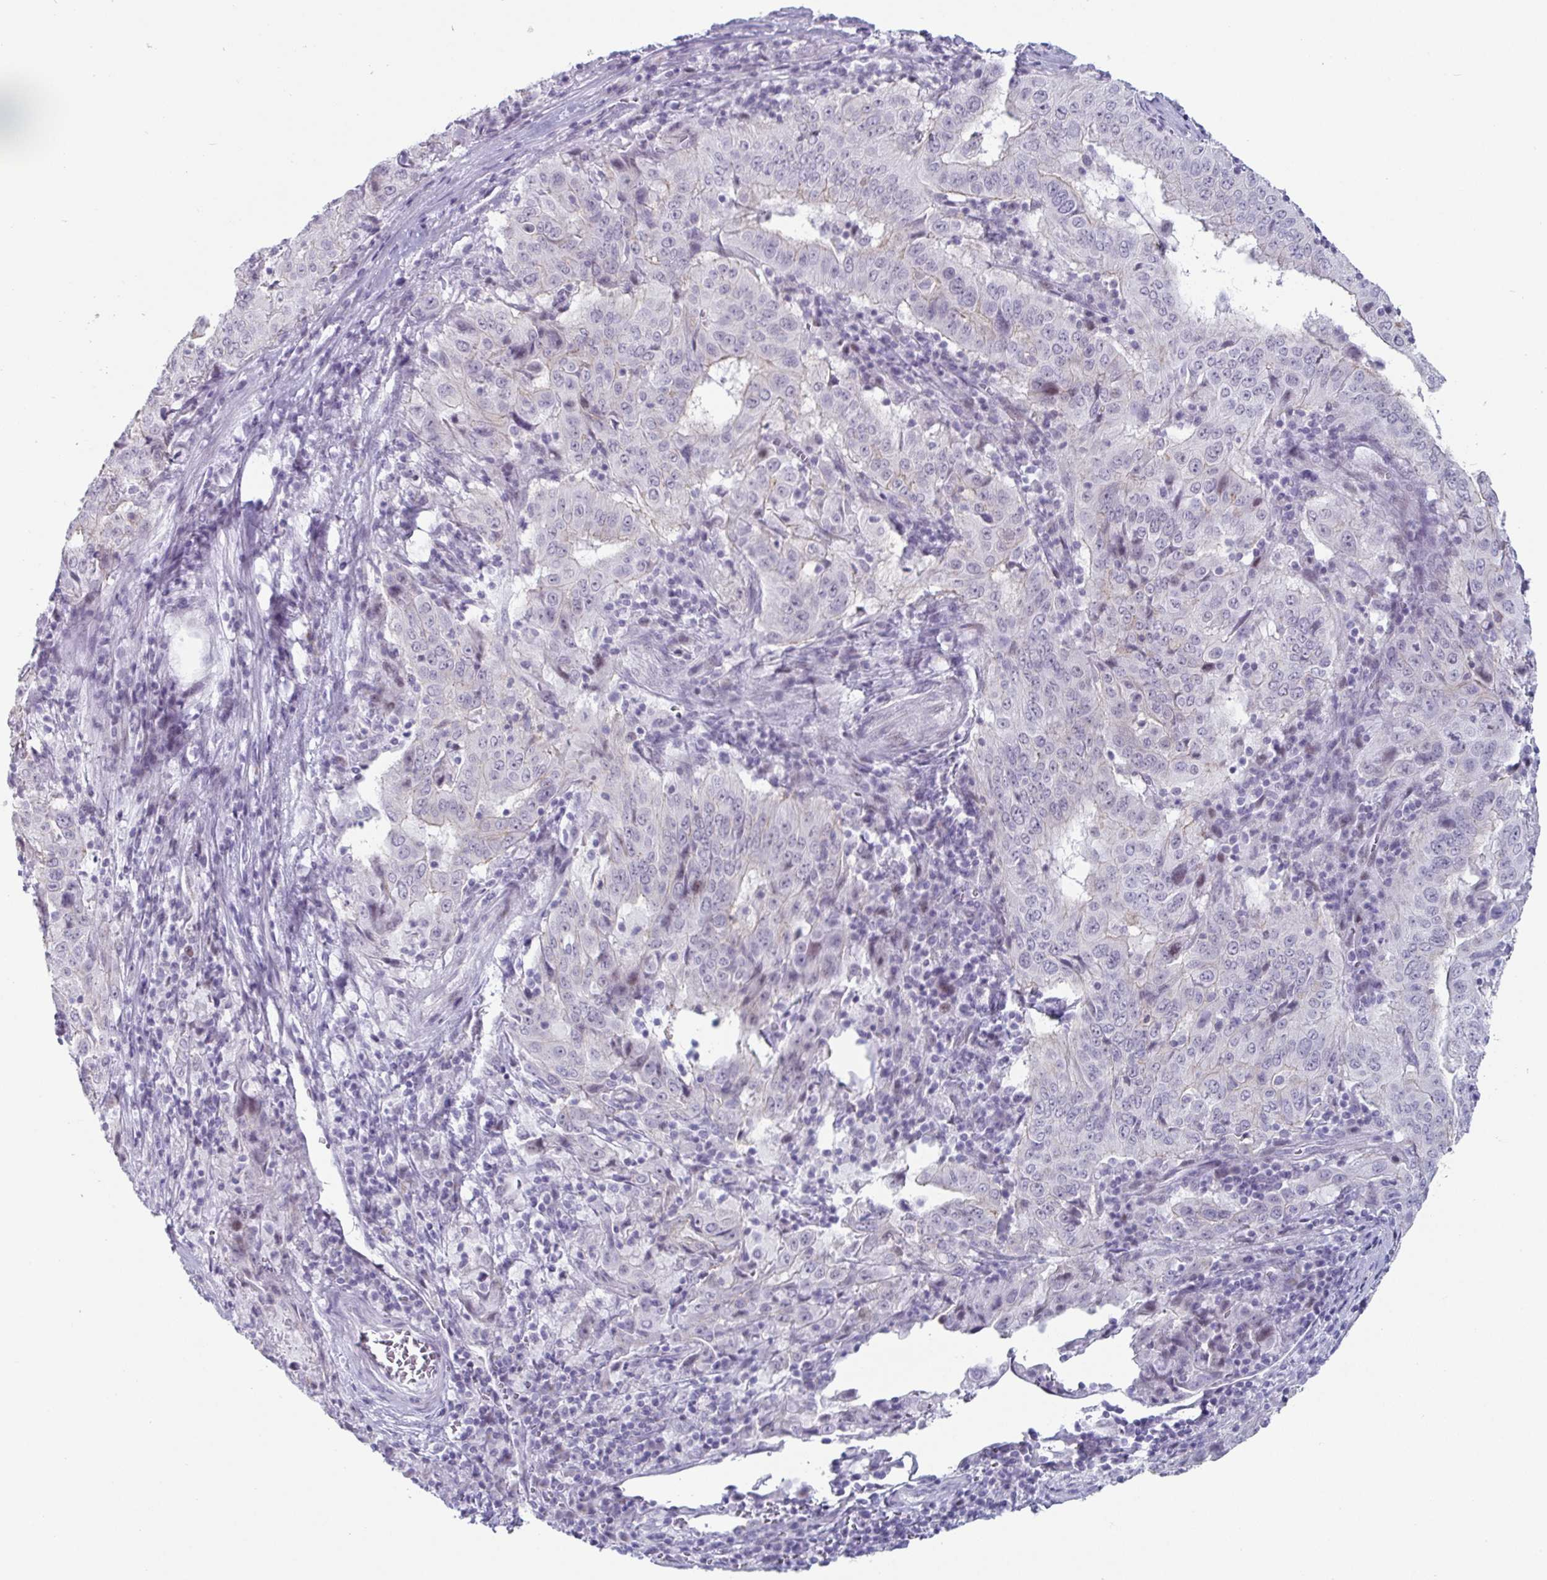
{"staining": {"intensity": "weak", "quantity": "<25%", "location": "cytoplasmic/membranous"}, "tissue": "pancreatic cancer", "cell_type": "Tumor cells", "image_type": "cancer", "snomed": [{"axis": "morphology", "description": "Adenocarcinoma, NOS"}, {"axis": "topography", "description": "Pancreas"}], "caption": "DAB immunohistochemical staining of pancreatic cancer displays no significant expression in tumor cells.", "gene": "VSIG10L", "patient": {"sex": "male", "age": 63}}